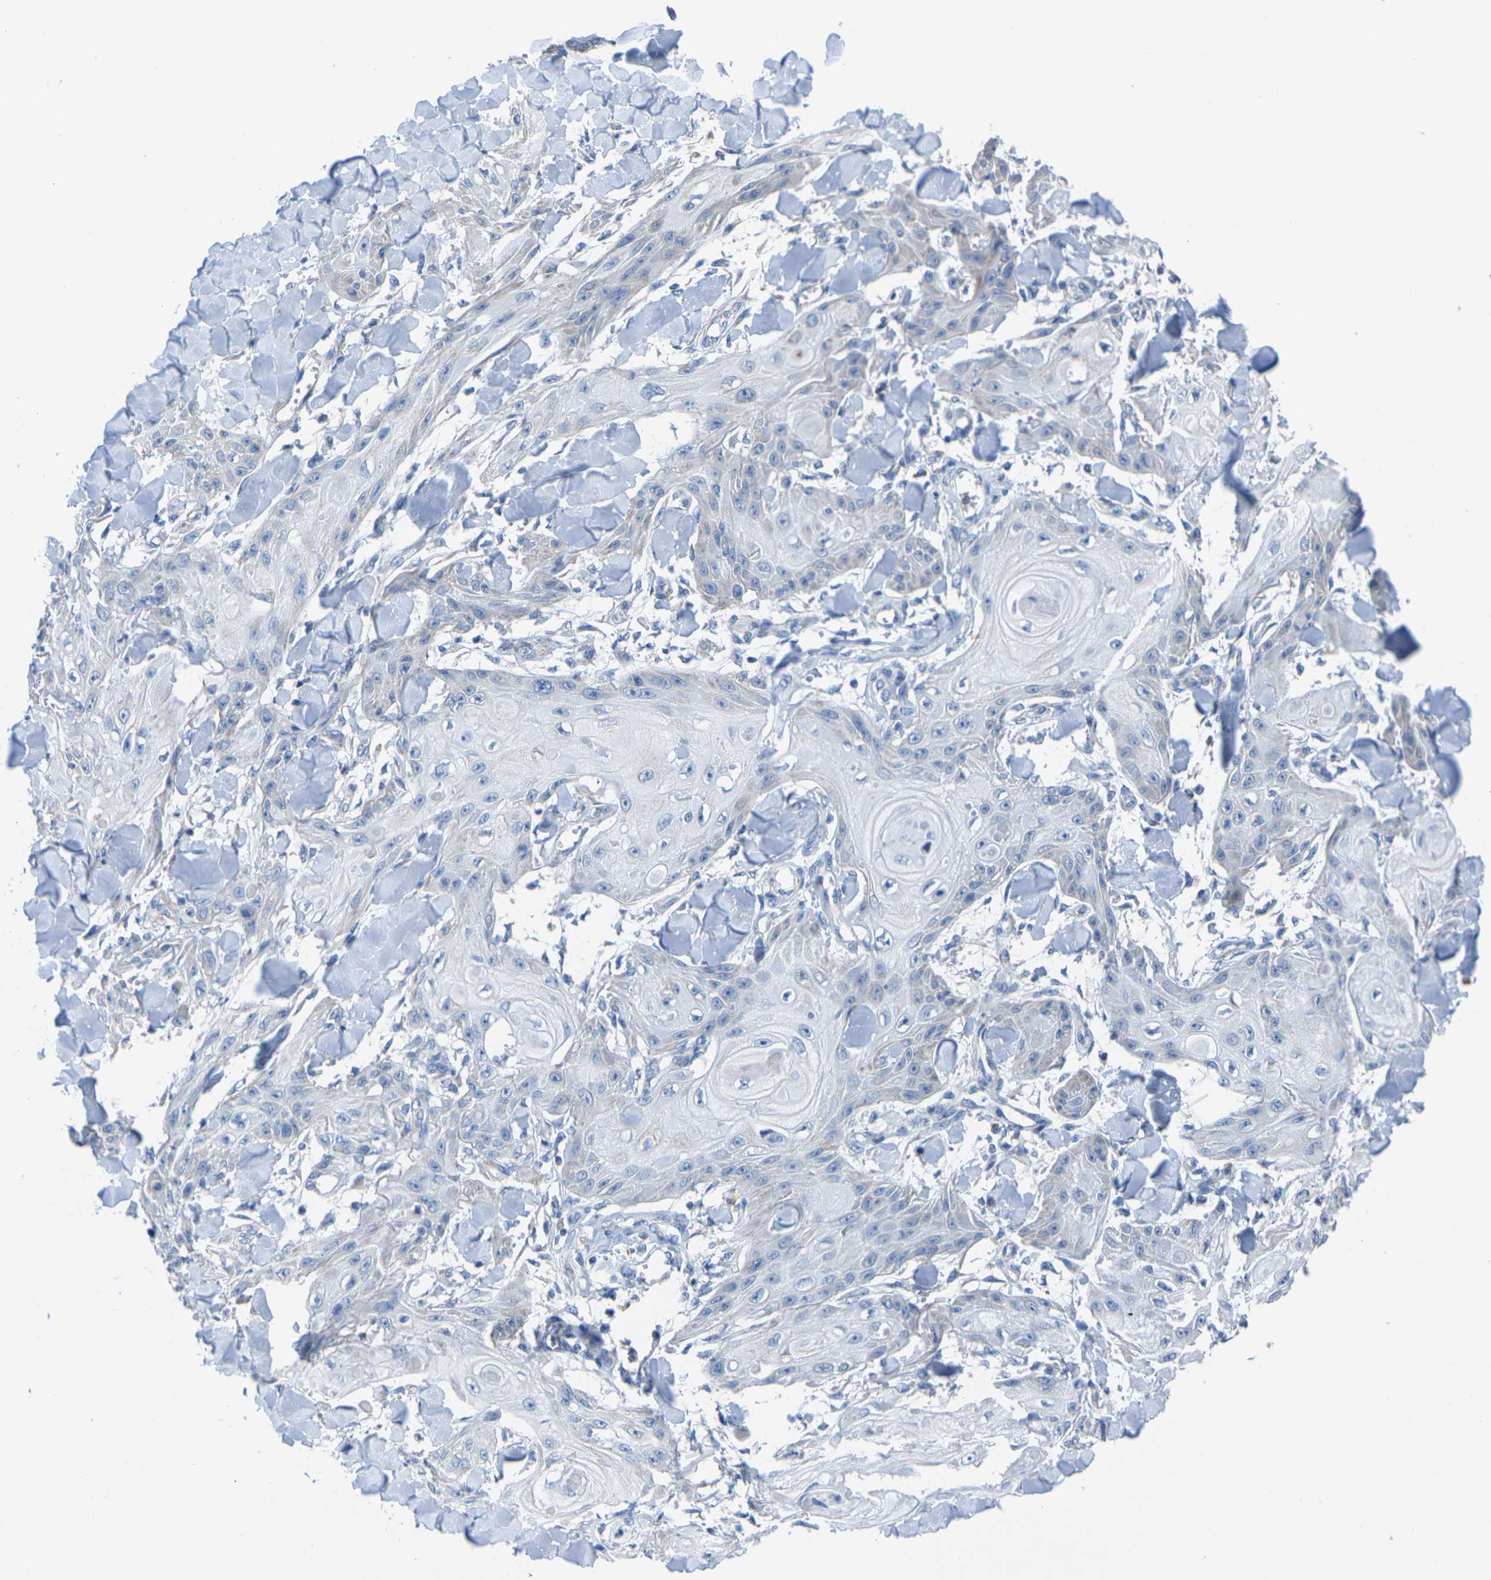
{"staining": {"intensity": "negative", "quantity": "none", "location": "none"}, "tissue": "skin cancer", "cell_type": "Tumor cells", "image_type": "cancer", "snomed": [{"axis": "morphology", "description": "Squamous cell carcinoma, NOS"}, {"axis": "topography", "description": "Skin"}], "caption": "Tumor cells show no significant protein staining in skin squamous cell carcinoma.", "gene": "TMEM204", "patient": {"sex": "male", "age": 74}}